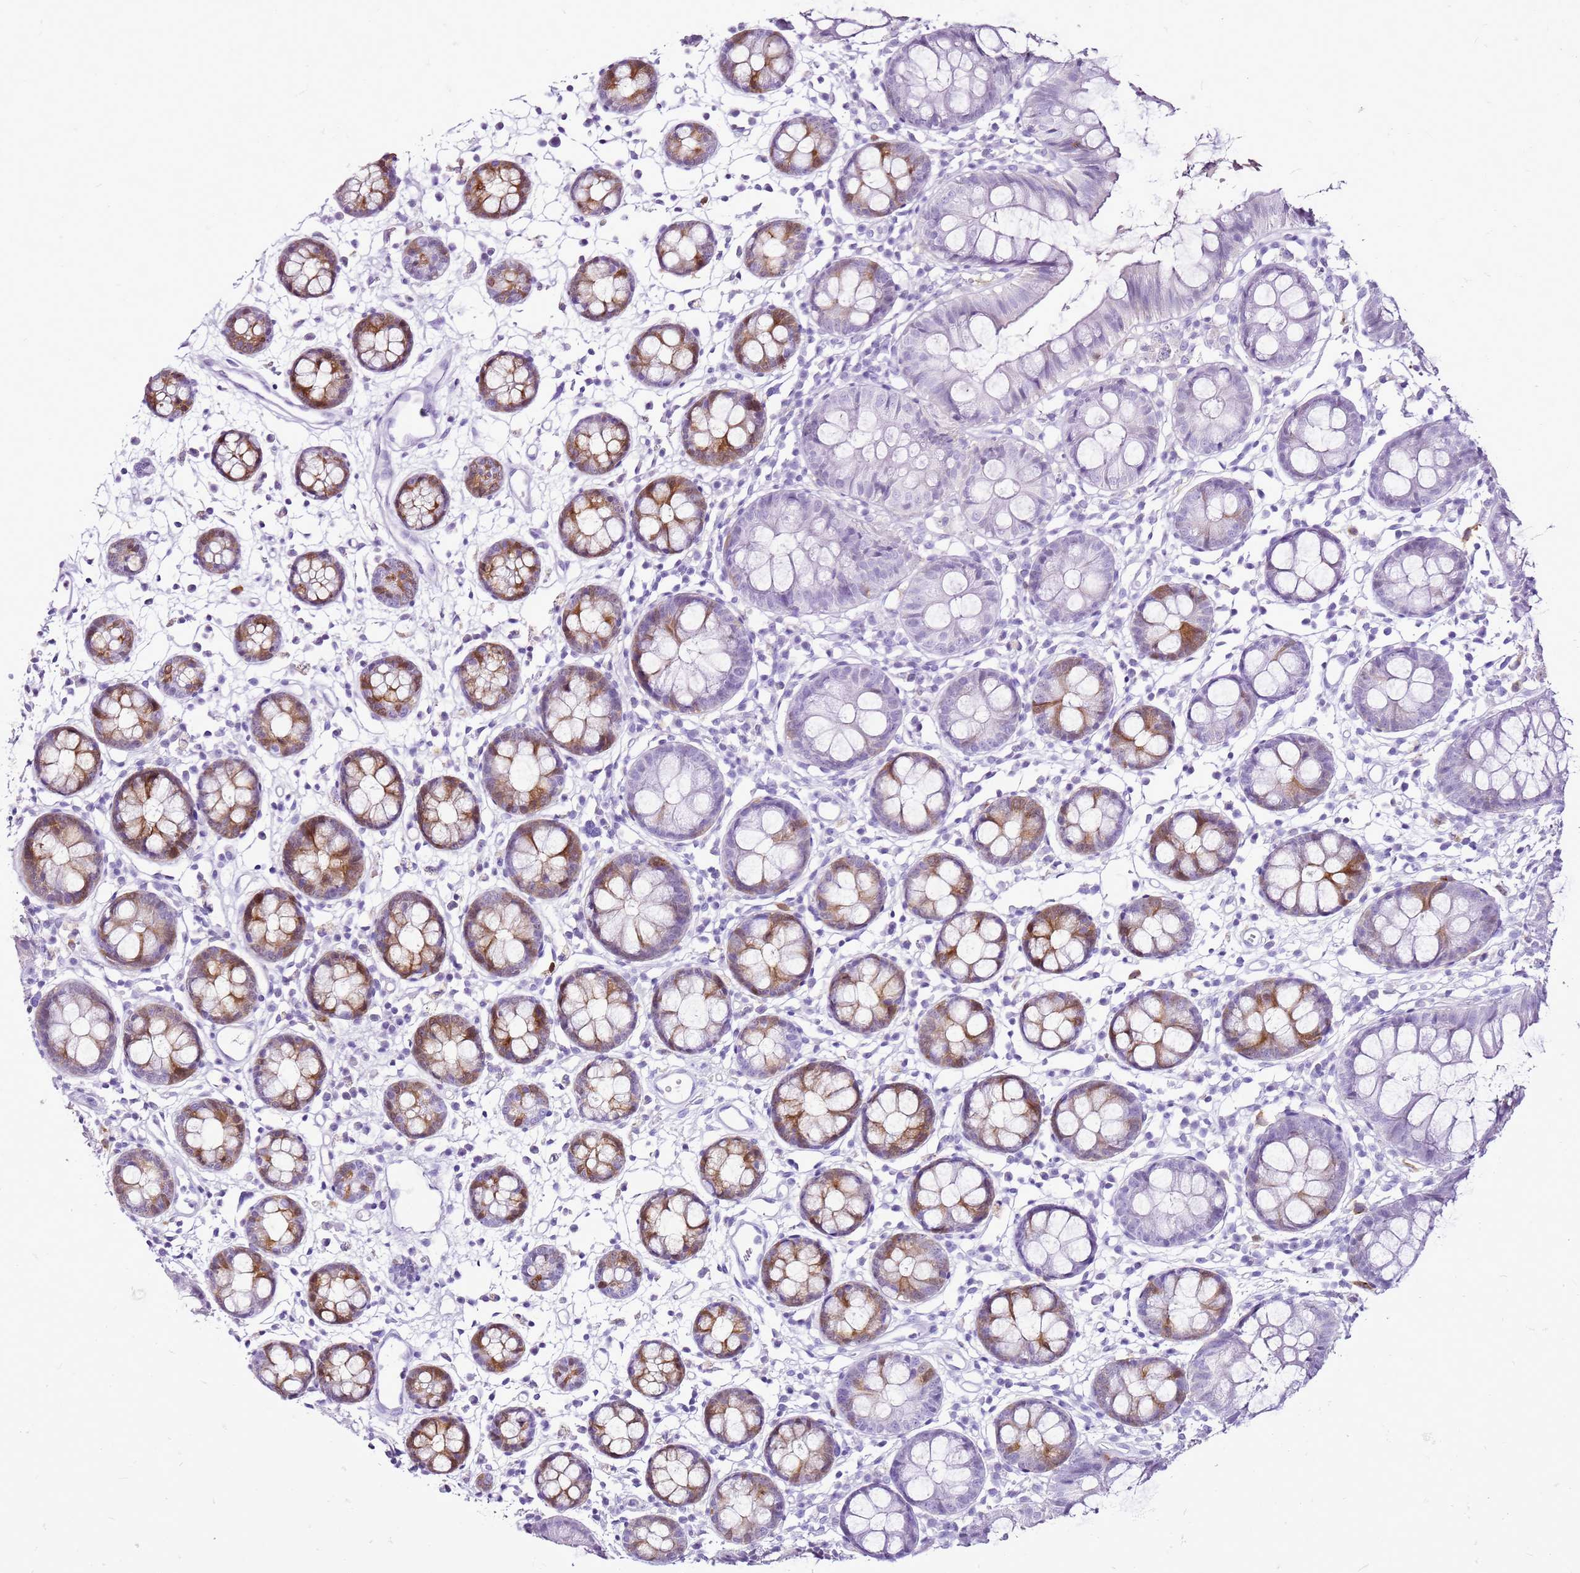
{"staining": {"intensity": "negative", "quantity": "none", "location": "none"}, "tissue": "colon", "cell_type": "Endothelial cells", "image_type": "normal", "snomed": [{"axis": "morphology", "description": "Normal tissue, NOS"}, {"axis": "topography", "description": "Colon"}], "caption": "There is no significant staining in endothelial cells of colon. (DAB (3,3'-diaminobenzidine) IHC with hematoxylin counter stain).", "gene": "SPC25", "patient": {"sex": "female", "age": 84}}